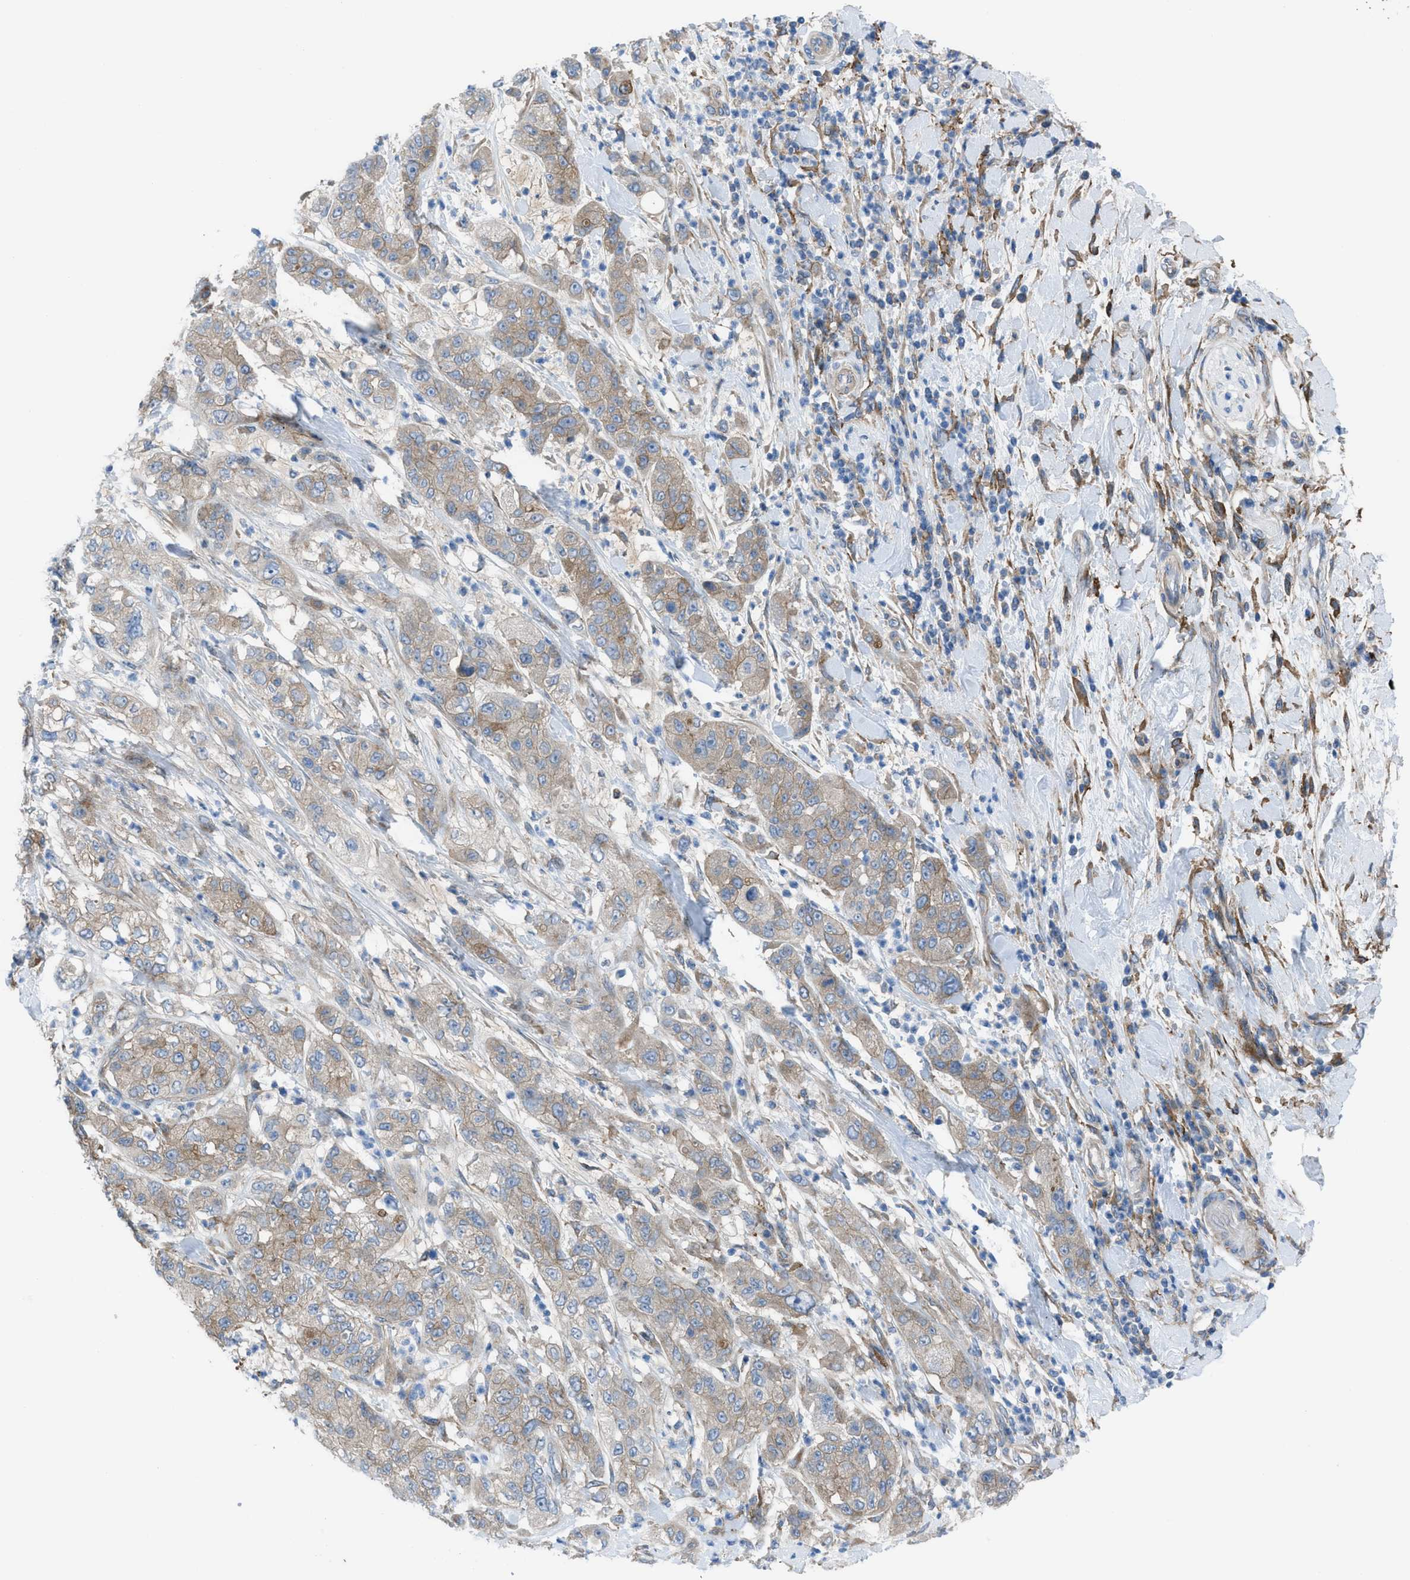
{"staining": {"intensity": "weak", "quantity": ">75%", "location": "cytoplasmic/membranous"}, "tissue": "pancreatic cancer", "cell_type": "Tumor cells", "image_type": "cancer", "snomed": [{"axis": "morphology", "description": "Adenocarcinoma, NOS"}, {"axis": "topography", "description": "Pancreas"}], "caption": "Tumor cells demonstrate weak cytoplasmic/membranous staining in about >75% of cells in pancreatic cancer (adenocarcinoma). The staining is performed using DAB (3,3'-diaminobenzidine) brown chromogen to label protein expression. The nuclei are counter-stained blue using hematoxylin.", "gene": "EGFR", "patient": {"sex": "female", "age": 78}}